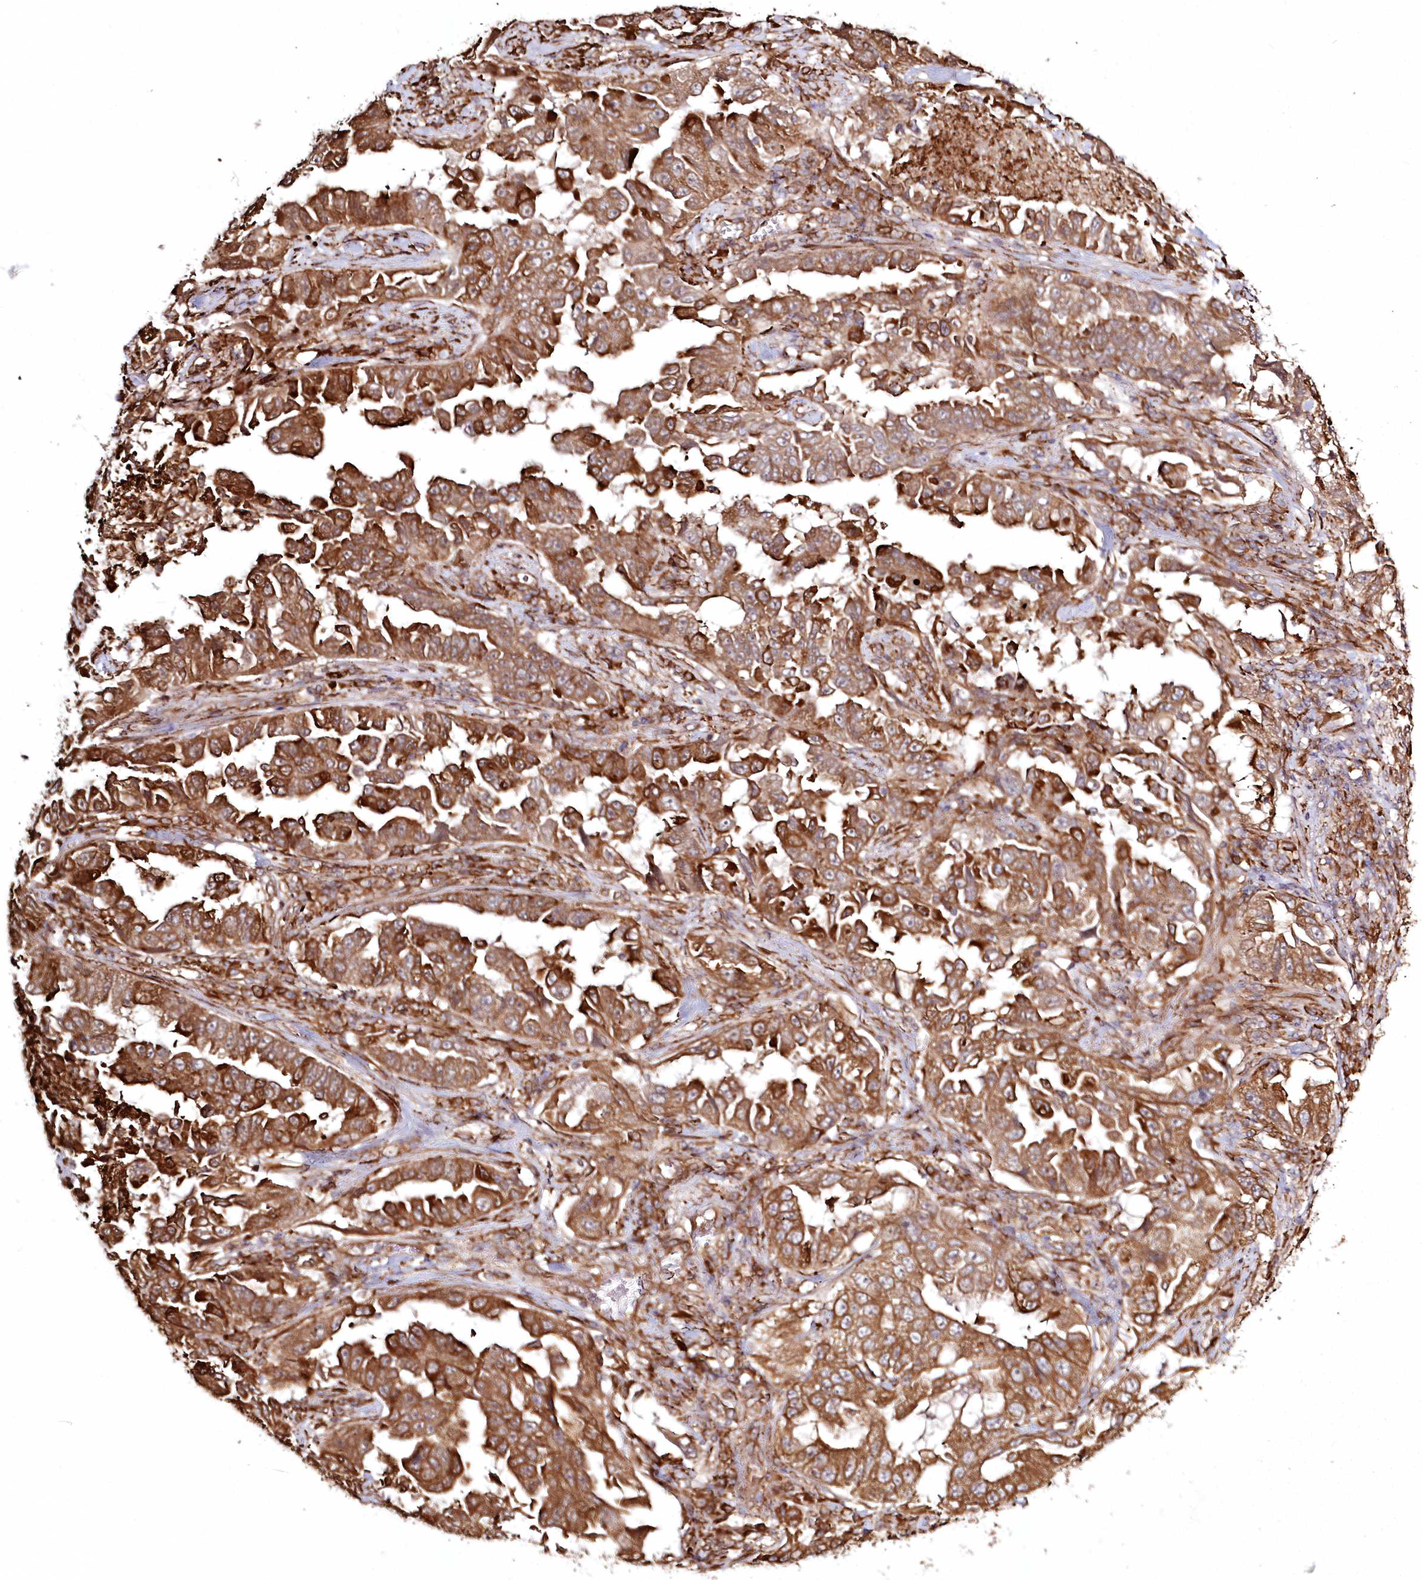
{"staining": {"intensity": "strong", "quantity": ">75%", "location": "cytoplasmic/membranous"}, "tissue": "lung cancer", "cell_type": "Tumor cells", "image_type": "cancer", "snomed": [{"axis": "morphology", "description": "Adenocarcinoma, NOS"}, {"axis": "topography", "description": "Lung"}], "caption": "Immunohistochemical staining of human lung cancer exhibits high levels of strong cytoplasmic/membranous expression in about >75% of tumor cells.", "gene": "FAM13A", "patient": {"sex": "female", "age": 51}}